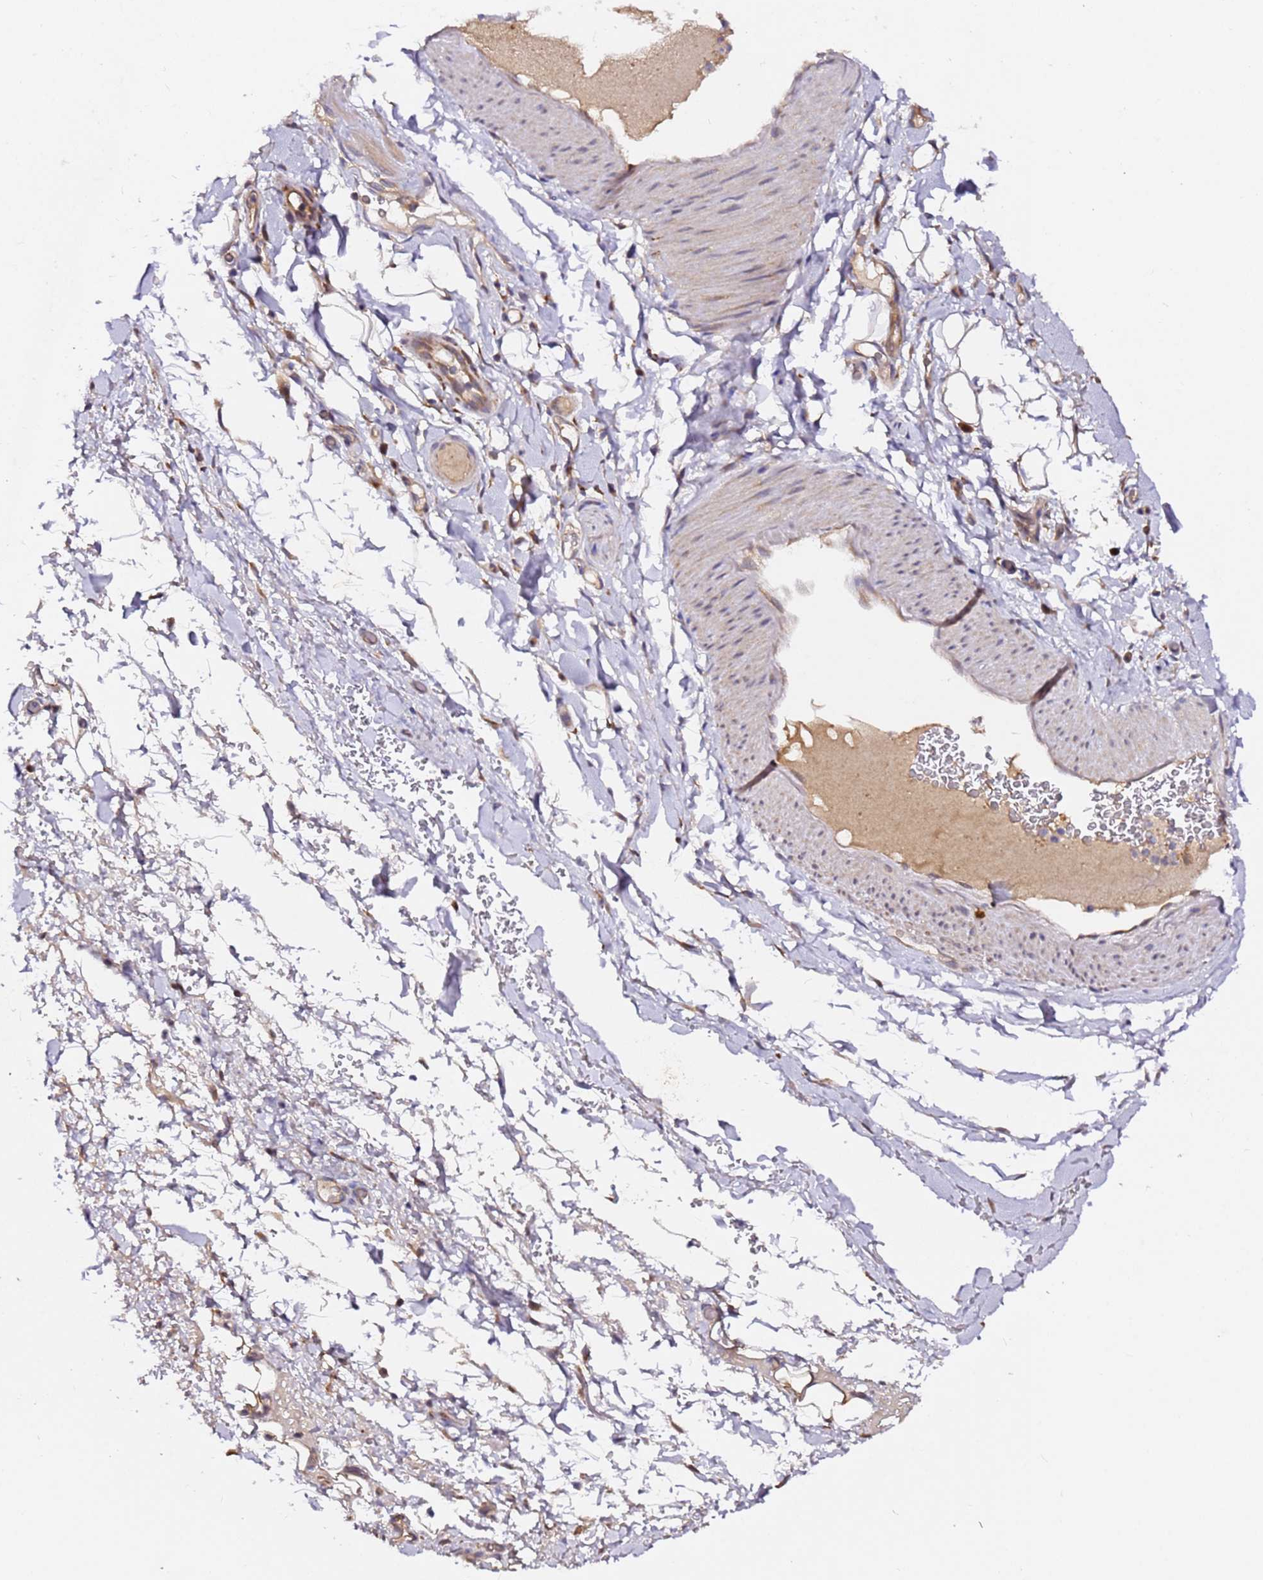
{"staining": {"intensity": "negative", "quantity": "none", "location": "none"}, "tissue": "adipose tissue", "cell_type": "Adipocytes", "image_type": "normal", "snomed": [{"axis": "morphology", "description": "Normal tissue, NOS"}, {"axis": "morphology", "description": "Adenocarcinoma, NOS"}, {"axis": "topography", "description": "Stomach, upper"}, {"axis": "topography", "description": "Peripheral nerve tissue"}], "caption": "Immunohistochemical staining of unremarkable adipose tissue shows no significant expression in adipocytes.", "gene": "ALG11", "patient": {"sex": "male", "age": 62}}